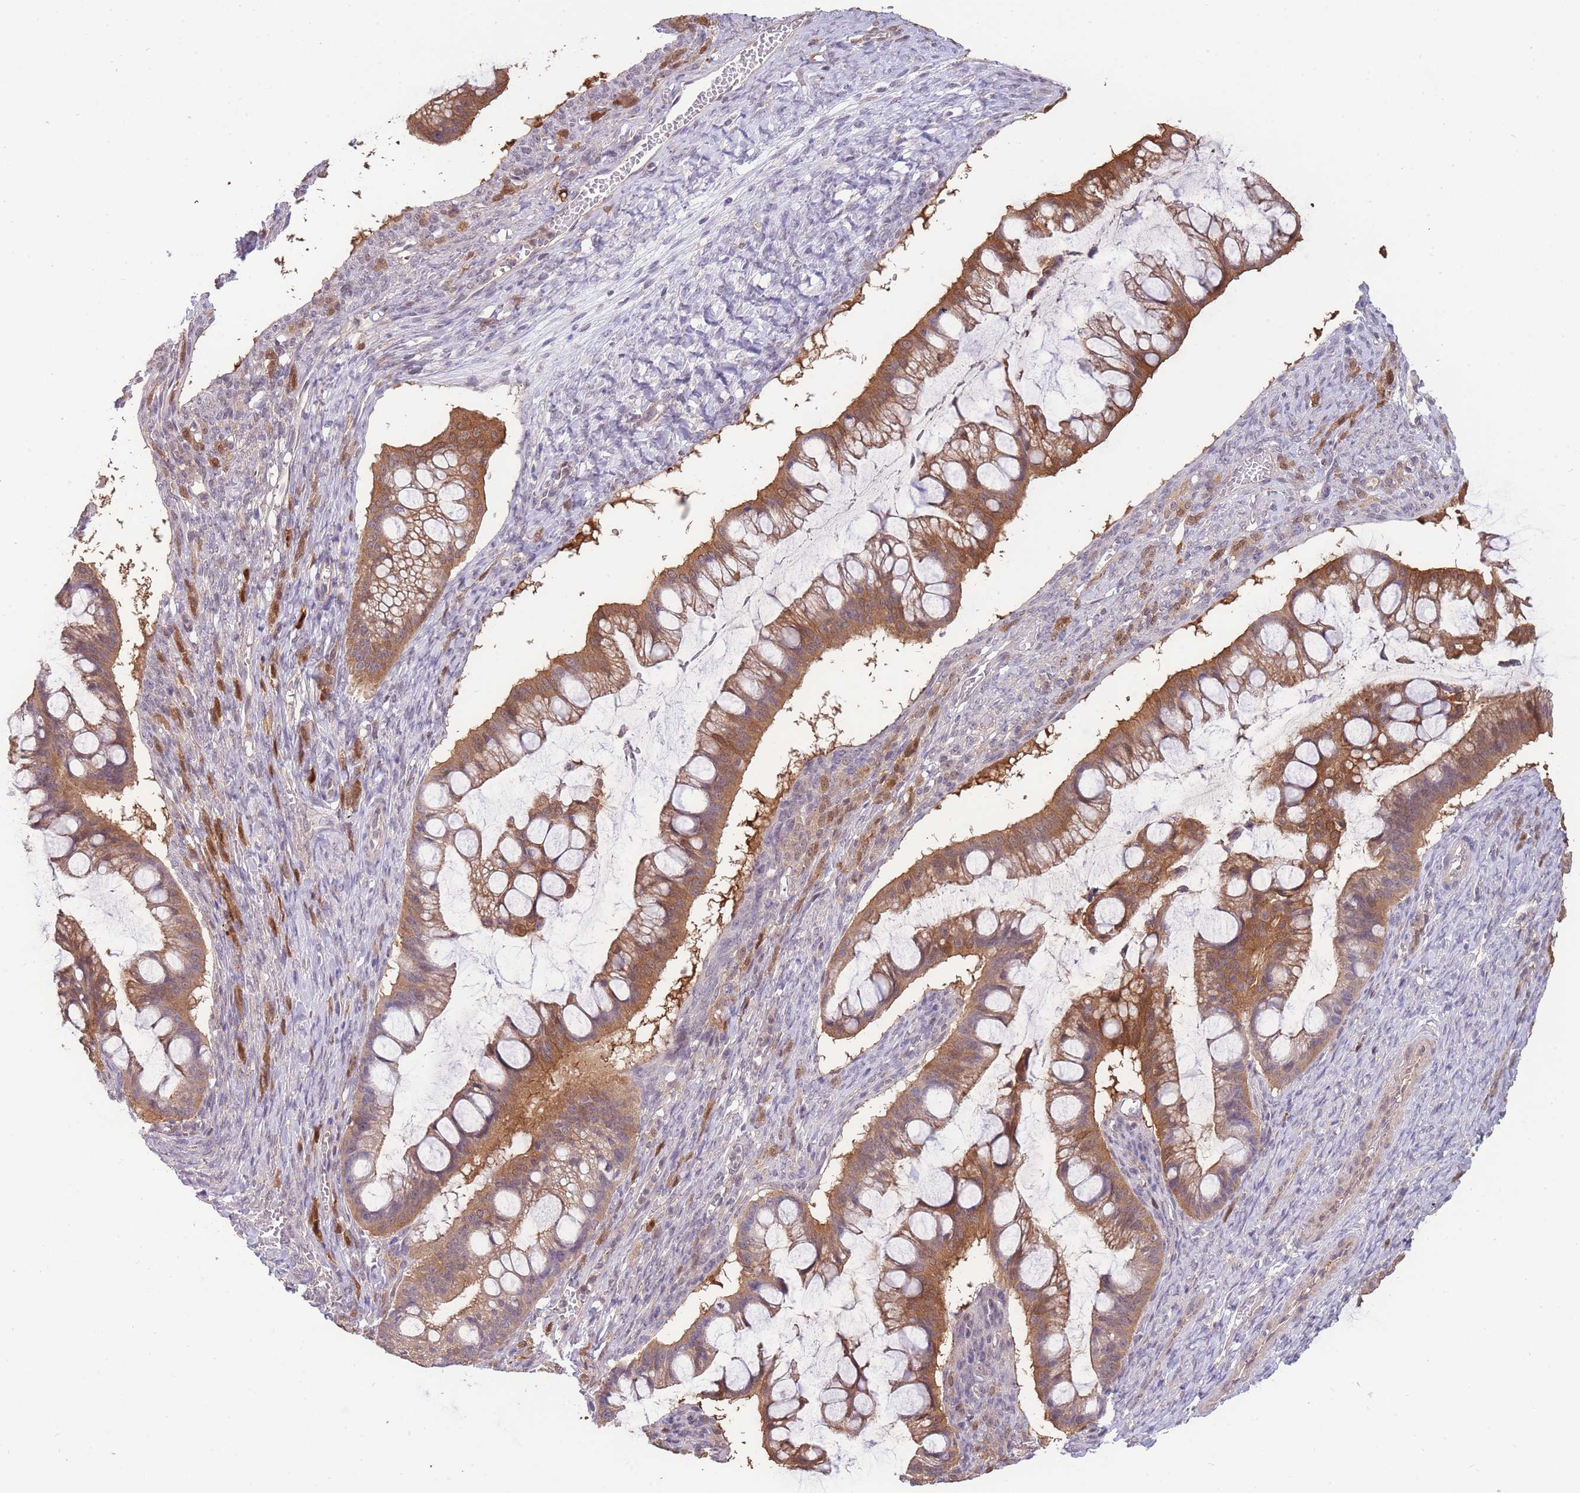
{"staining": {"intensity": "moderate", "quantity": ">75%", "location": "cytoplasmic/membranous"}, "tissue": "ovarian cancer", "cell_type": "Tumor cells", "image_type": "cancer", "snomed": [{"axis": "morphology", "description": "Cystadenocarcinoma, mucinous, NOS"}, {"axis": "topography", "description": "Ovary"}], "caption": "Protein analysis of ovarian cancer (mucinous cystadenocarcinoma) tissue reveals moderate cytoplasmic/membranous positivity in about >75% of tumor cells. (brown staining indicates protein expression, while blue staining denotes nuclei).", "gene": "SMC6", "patient": {"sex": "female", "age": 73}}